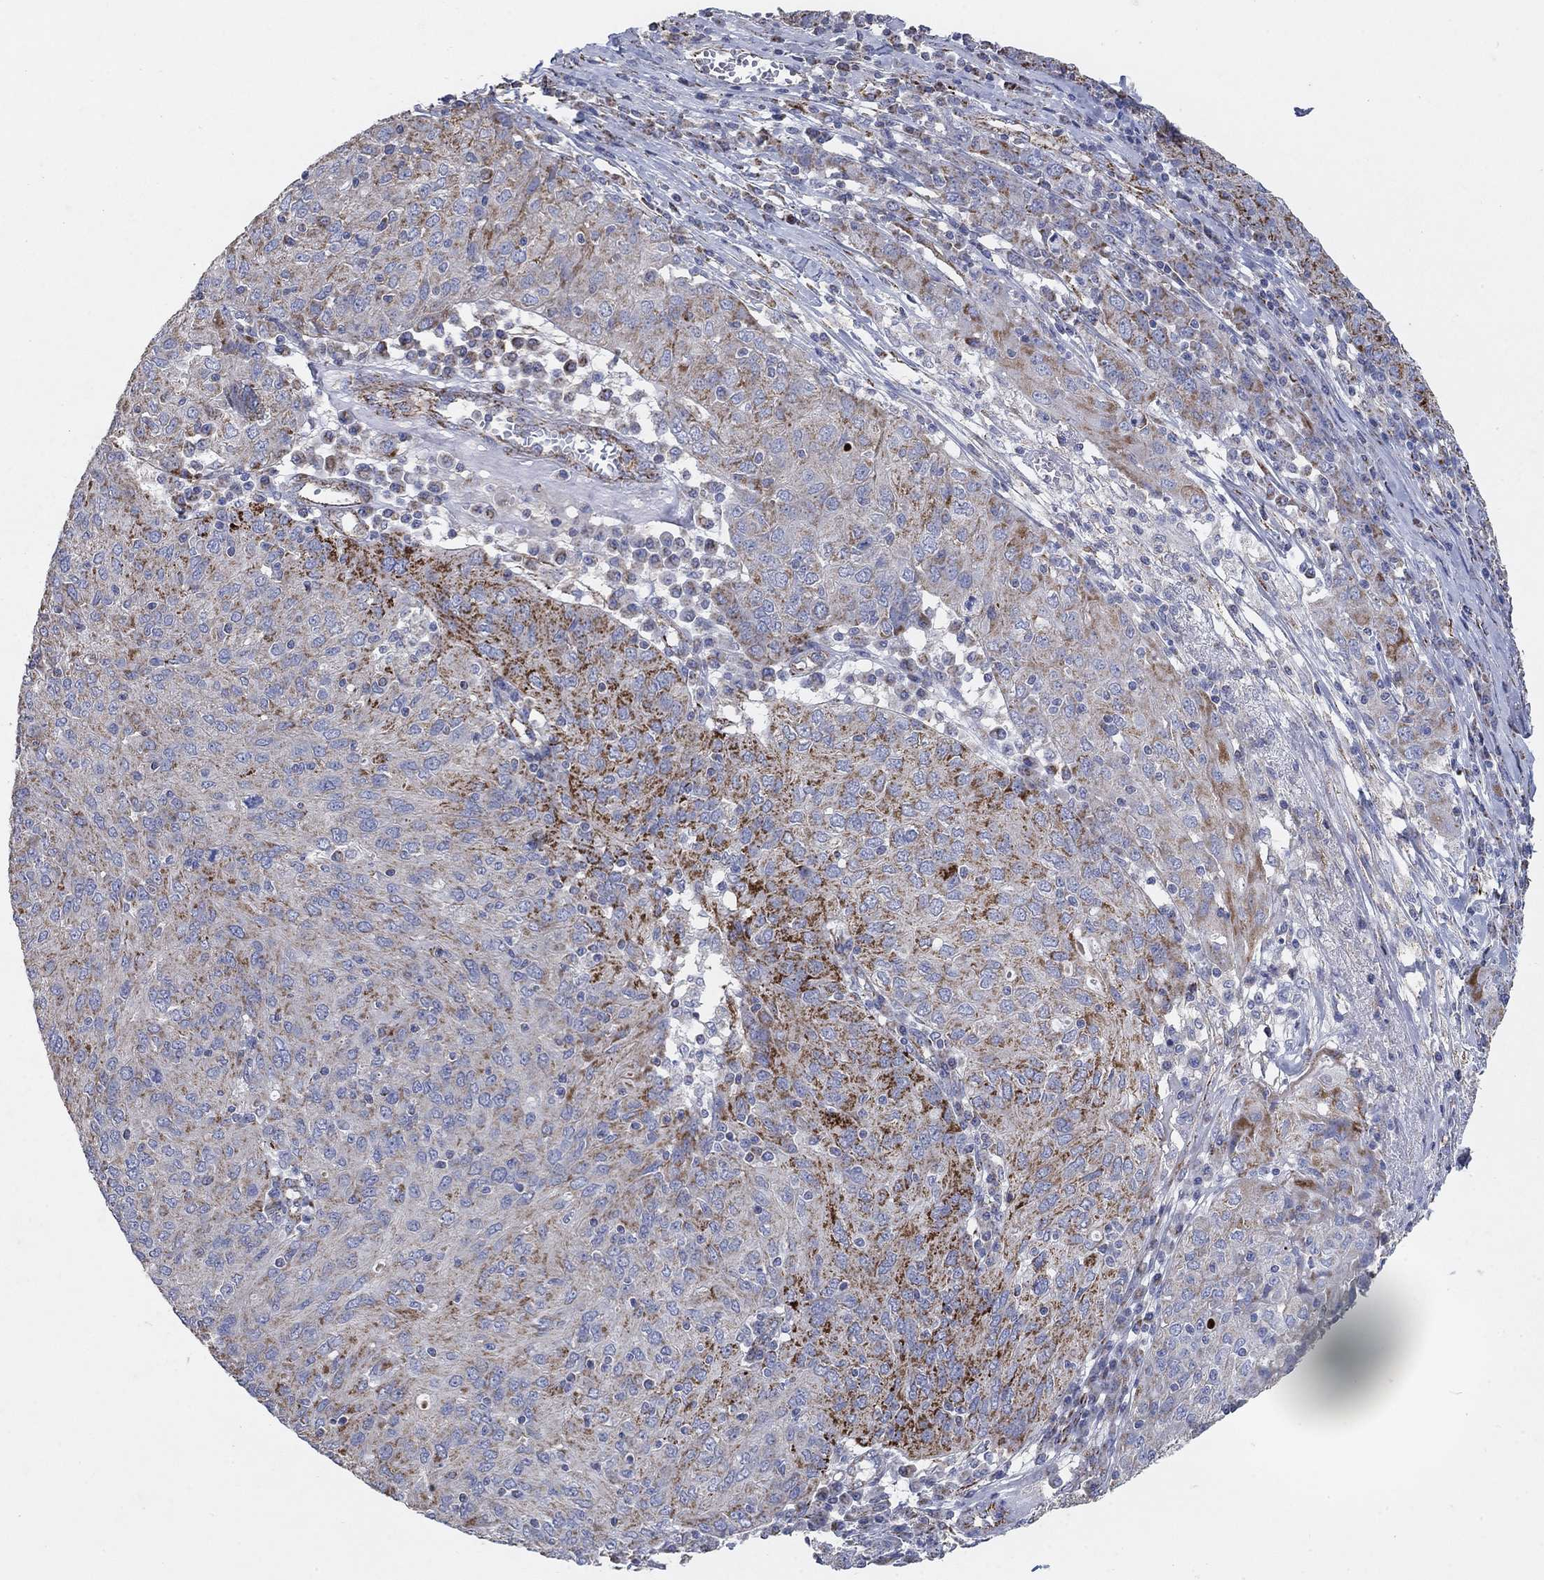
{"staining": {"intensity": "strong", "quantity": "<25%", "location": "cytoplasmic/membranous"}, "tissue": "ovarian cancer", "cell_type": "Tumor cells", "image_type": "cancer", "snomed": [{"axis": "morphology", "description": "Carcinoma, endometroid"}, {"axis": "topography", "description": "Ovary"}], "caption": "A high-resolution image shows IHC staining of ovarian cancer (endometroid carcinoma), which reveals strong cytoplasmic/membranous staining in about <25% of tumor cells. The protein of interest is shown in brown color, while the nuclei are stained blue.", "gene": "PNPLA2", "patient": {"sex": "female", "age": 50}}